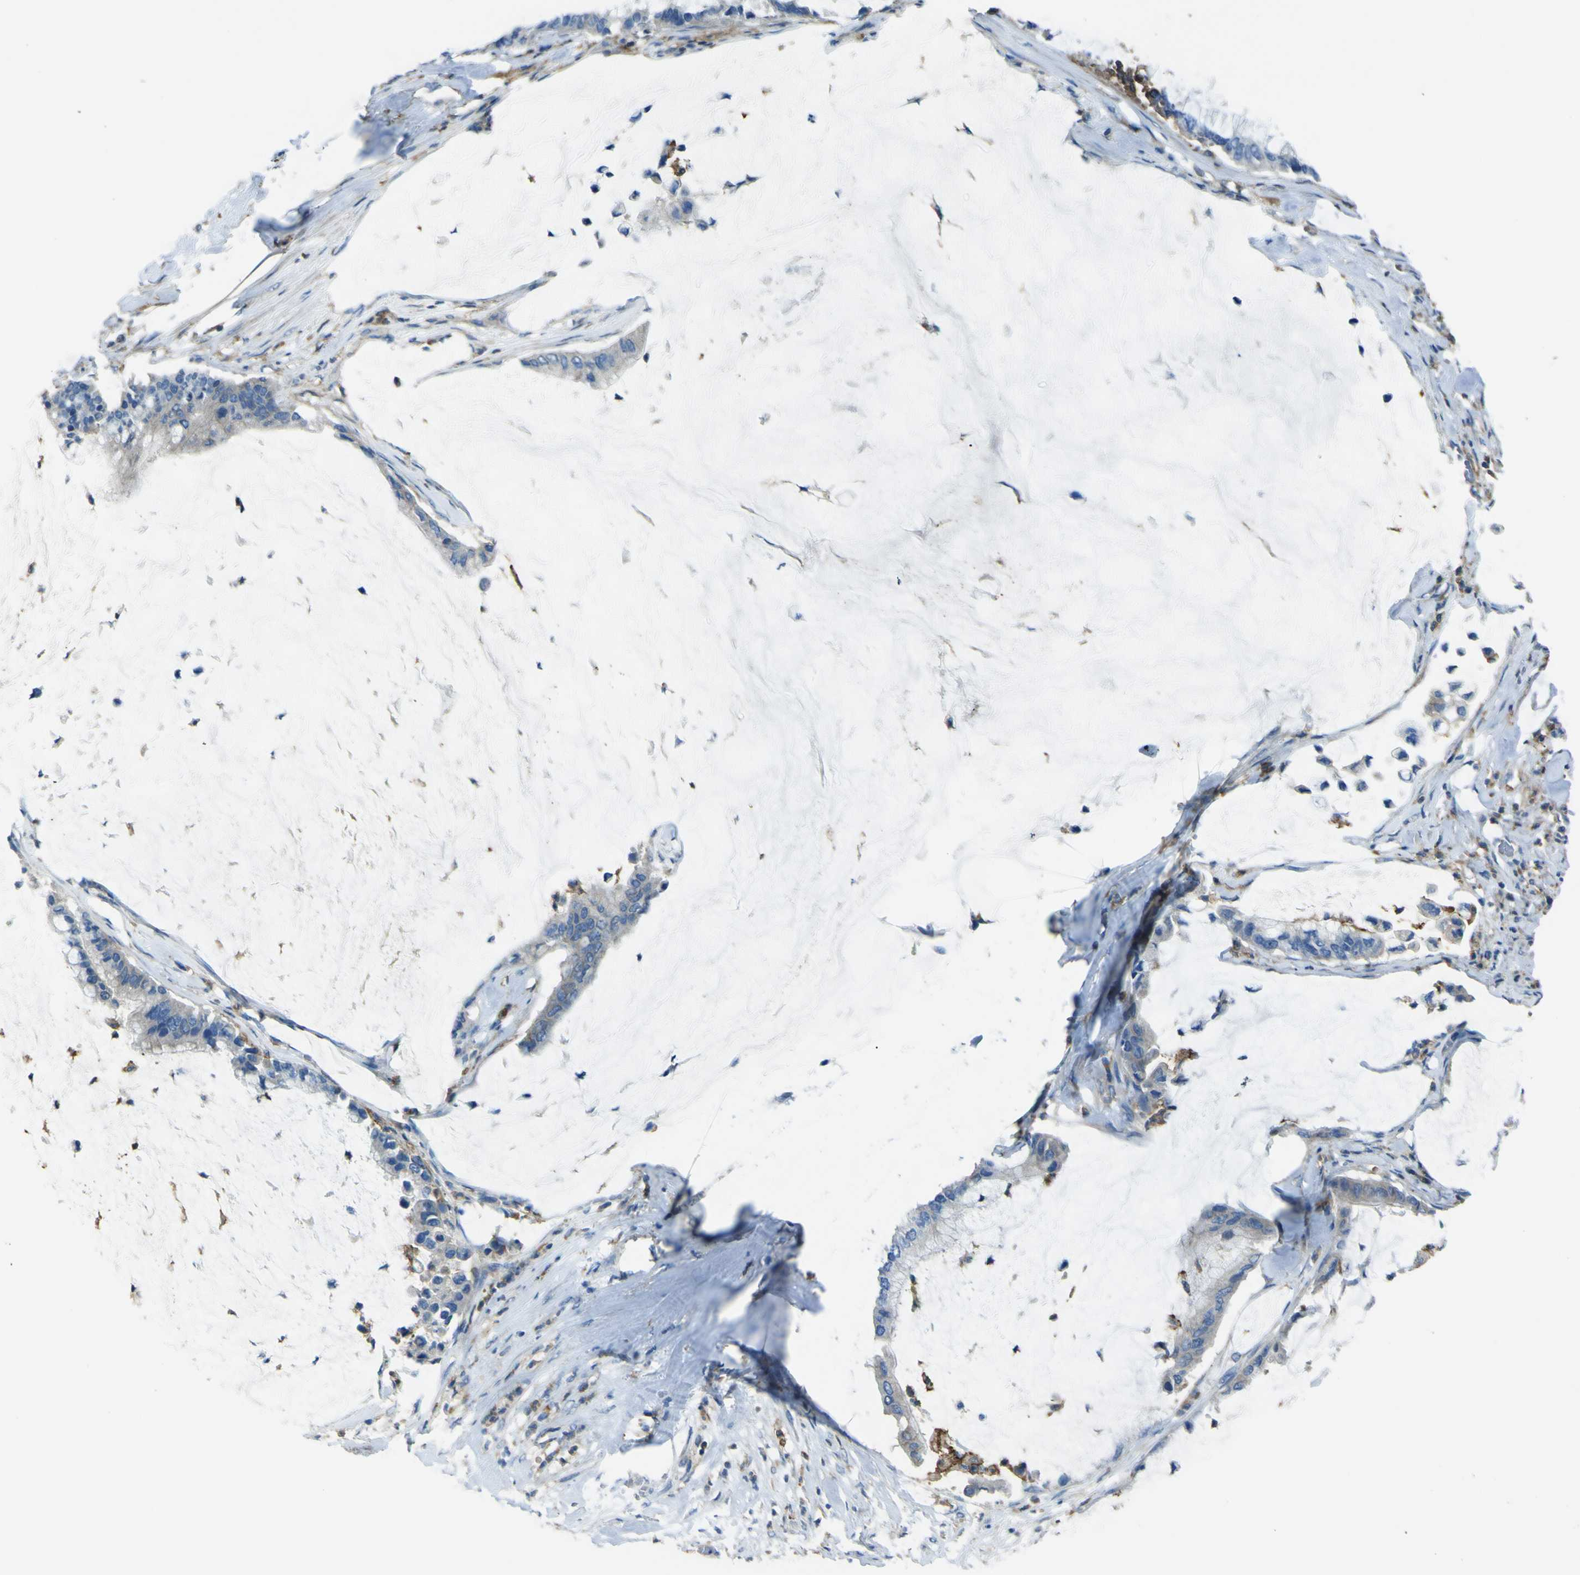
{"staining": {"intensity": "negative", "quantity": "none", "location": "none"}, "tissue": "pancreatic cancer", "cell_type": "Tumor cells", "image_type": "cancer", "snomed": [{"axis": "morphology", "description": "Adenocarcinoma, NOS"}, {"axis": "topography", "description": "Pancreas"}], "caption": "Immunohistochemistry photomicrograph of pancreatic cancer stained for a protein (brown), which displays no positivity in tumor cells.", "gene": "LAIR1", "patient": {"sex": "male", "age": 41}}